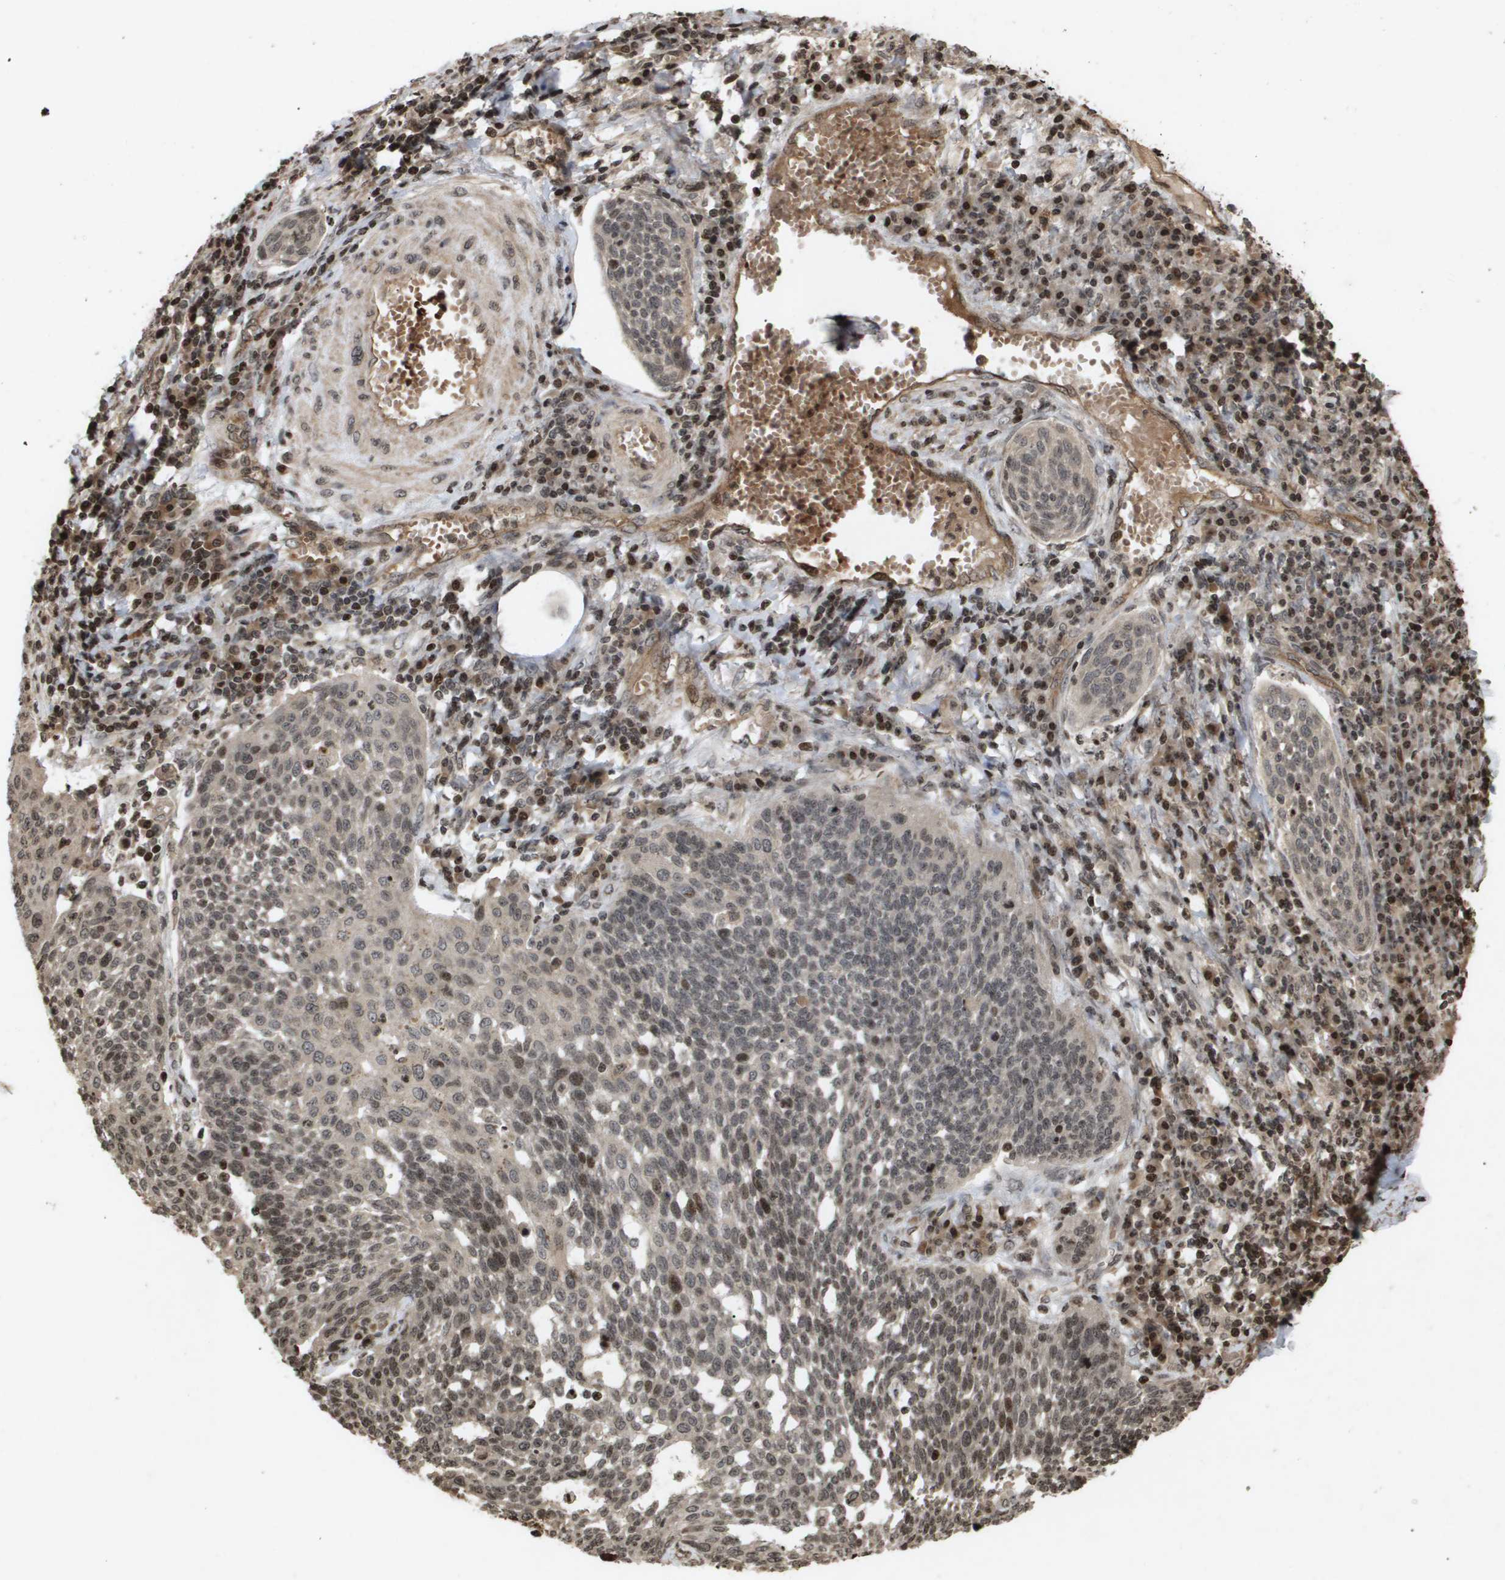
{"staining": {"intensity": "moderate", "quantity": "<25%", "location": "nuclear"}, "tissue": "cervical cancer", "cell_type": "Tumor cells", "image_type": "cancer", "snomed": [{"axis": "morphology", "description": "Squamous cell carcinoma, NOS"}, {"axis": "topography", "description": "Cervix"}], "caption": "Immunohistochemistry of cervical squamous cell carcinoma shows low levels of moderate nuclear staining in about <25% of tumor cells.", "gene": "HSPA6", "patient": {"sex": "female", "age": 34}}